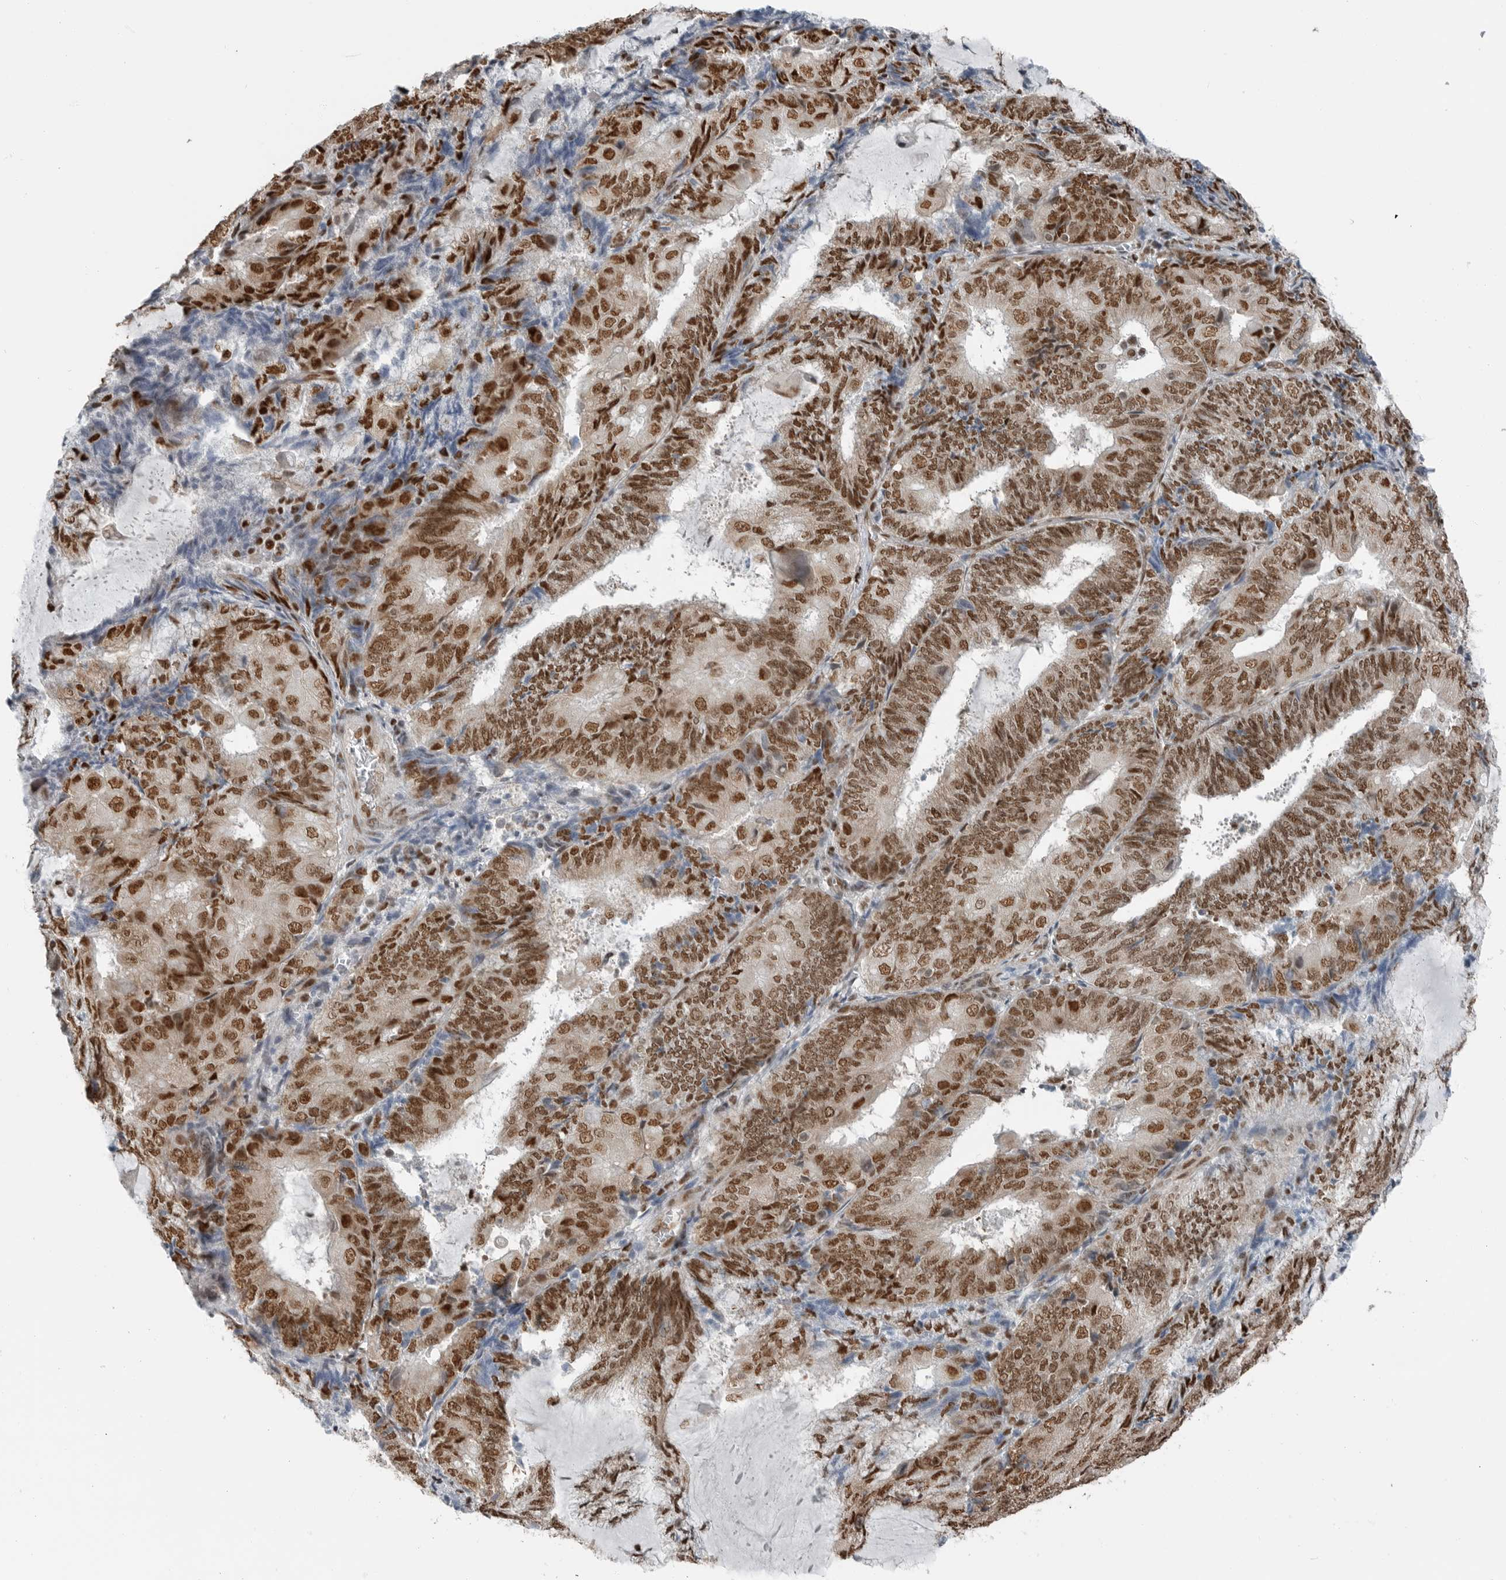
{"staining": {"intensity": "moderate", "quantity": ">75%", "location": "nuclear"}, "tissue": "endometrial cancer", "cell_type": "Tumor cells", "image_type": "cancer", "snomed": [{"axis": "morphology", "description": "Adenocarcinoma, NOS"}, {"axis": "topography", "description": "Endometrium"}], "caption": "A brown stain labels moderate nuclear staining of a protein in human adenocarcinoma (endometrial) tumor cells.", "gene": "BLZF1", "patient": {"sex": "female", "age": 81}}